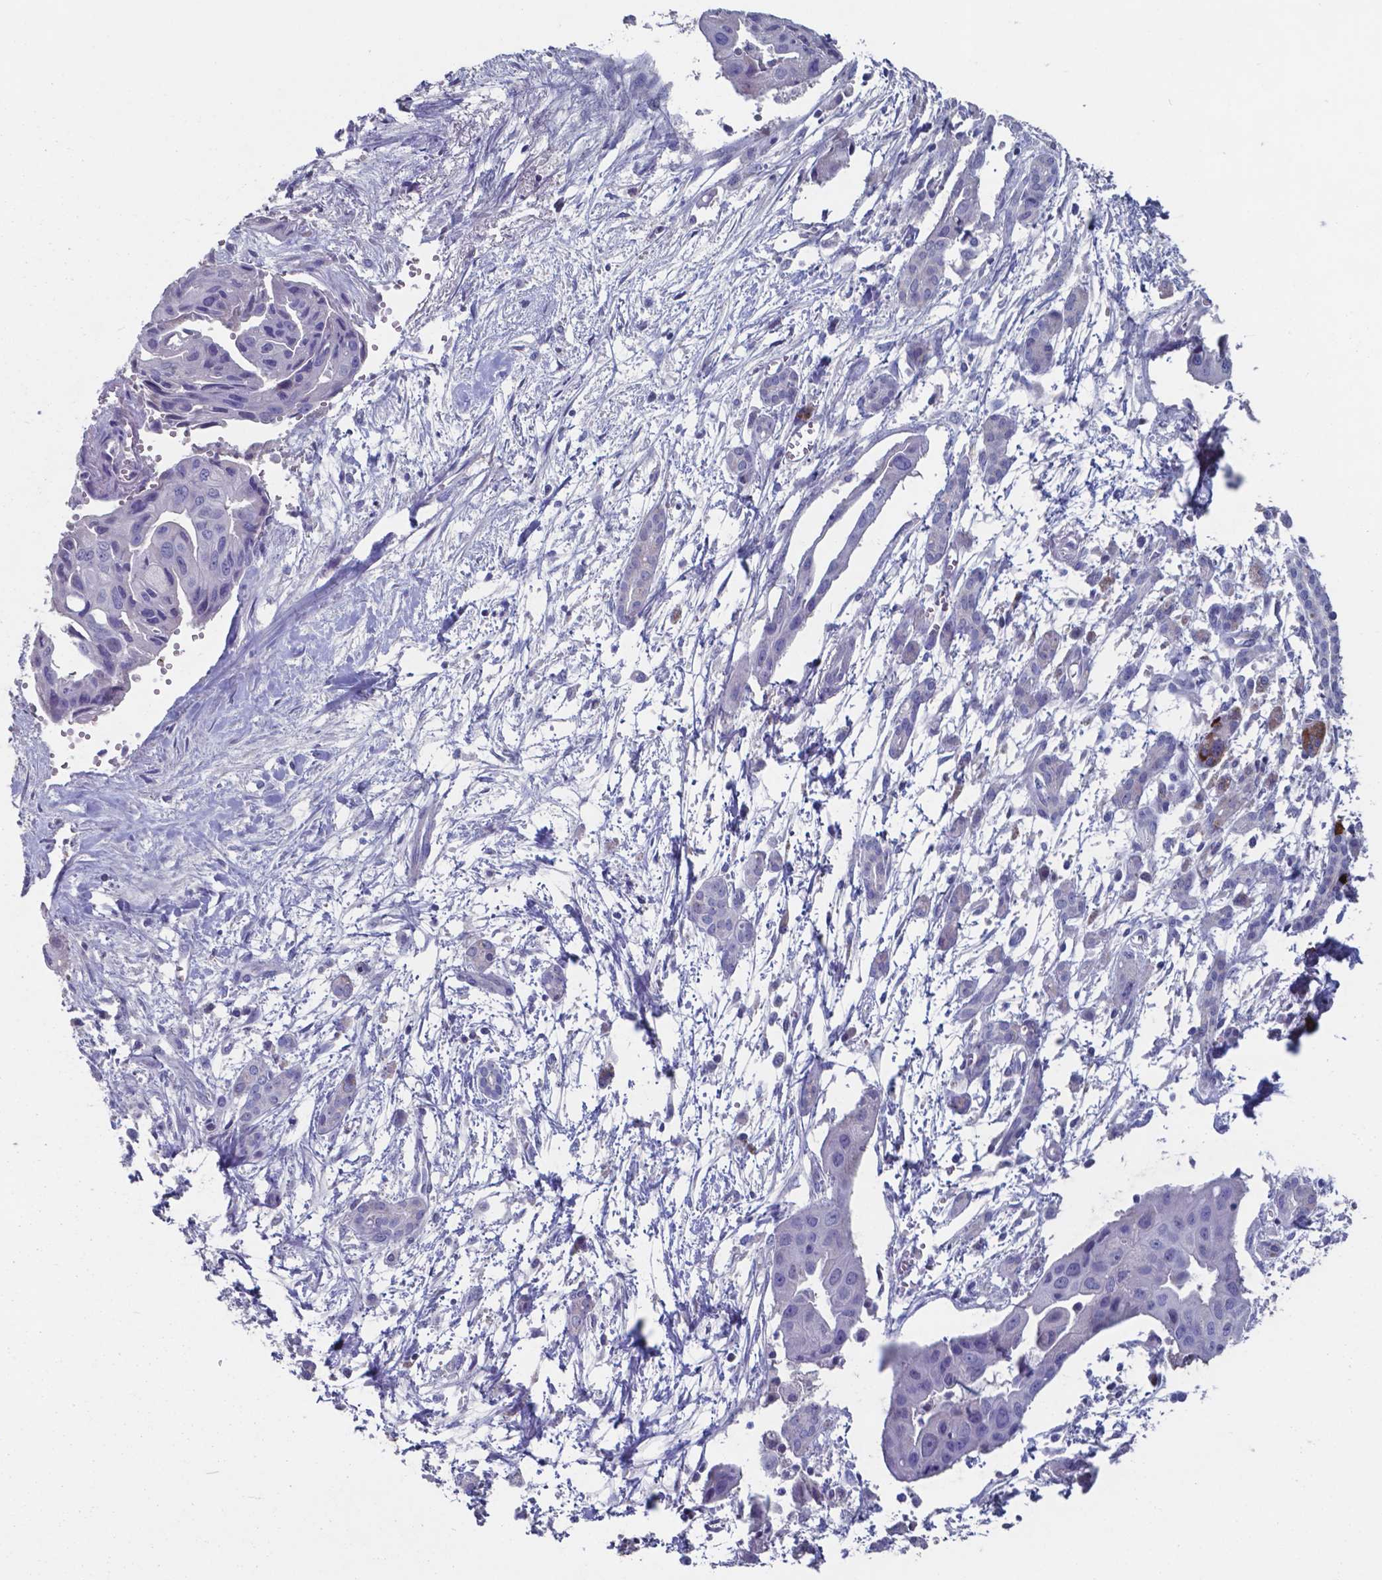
{"staining": {"intensity": "negative", "quantity": "none", "location": "none"}, "tissue": "pancreatic cancer", "cell_type": "Tumor cells", "image_type": "cancer", "snomed": [{"axis": "morphology", "description": "Adenocarcinoma, NOS"}, {"axis": "topography", "description": "Pancreas"}], "caption": "A high-resolution image shows immunohistochemistry staining of adenocarcinoma (pancreatic), which shows no significant positivity in tumor cells.", "gene": "TTR", "patient": {"sex": "male", "age": 60}}